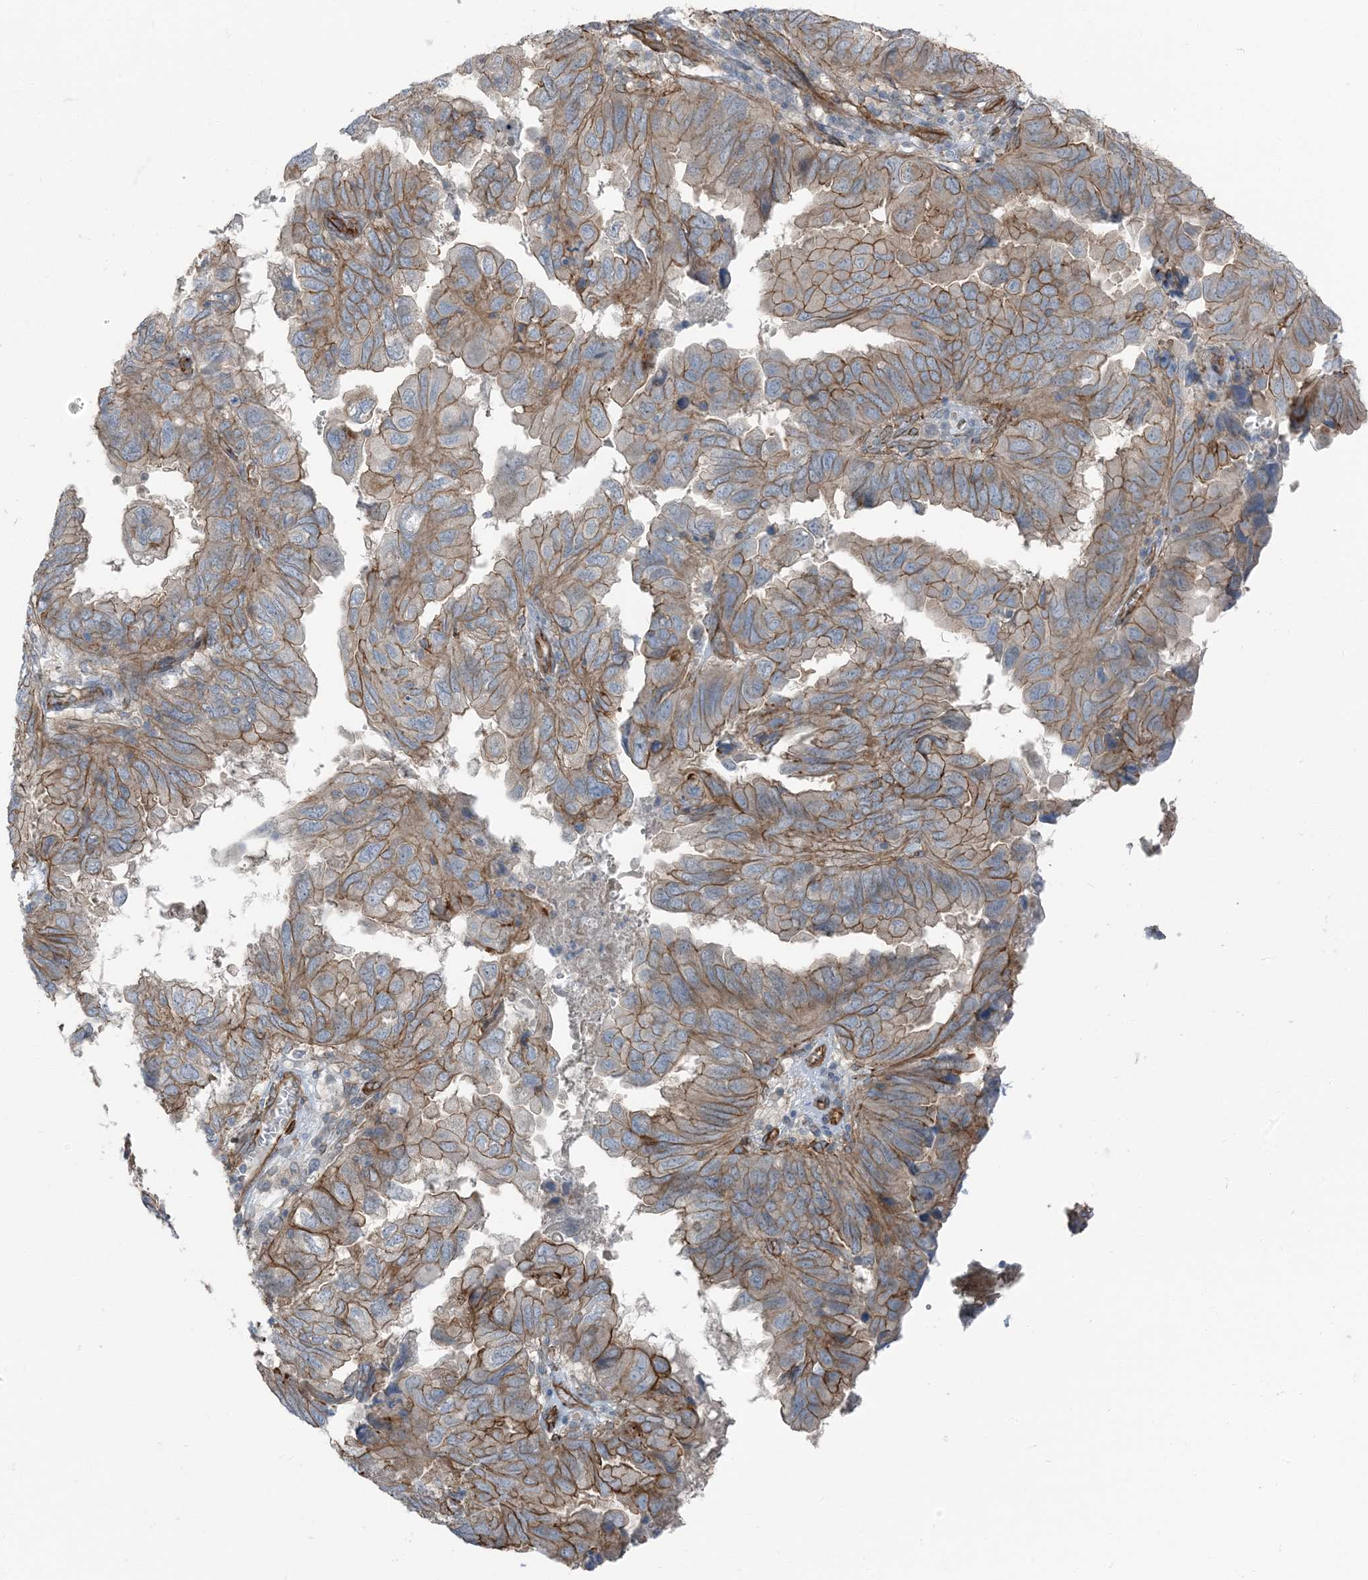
{"staining": {"intensity": "moderate", "quantity": ">75%", "location": "cytoplasmic/membranous"}, "tissue": "endometrial cancer", "cell_type": "Tumor cells", "image_type": "cancer", "snomed": [{"axis": "morphology", "description": "Adenocarcinoma, NOS"}, {"axis": "topography", "description": "Uterus"}], "caption": "Immunohistochemical staining of human adenocarcinoma (endometrial) displays medium levels of moderate cytoplasmic/membranous protein expression in approximately >75% of tumor cells. The staining was performed using DAB to visualize the protein expression in brown, while the nuclei were stained in blue with hematoxylin (Magnification: 20x).", "gene": "ZFP90", "patient": {"sex": "female", "age": 77}}